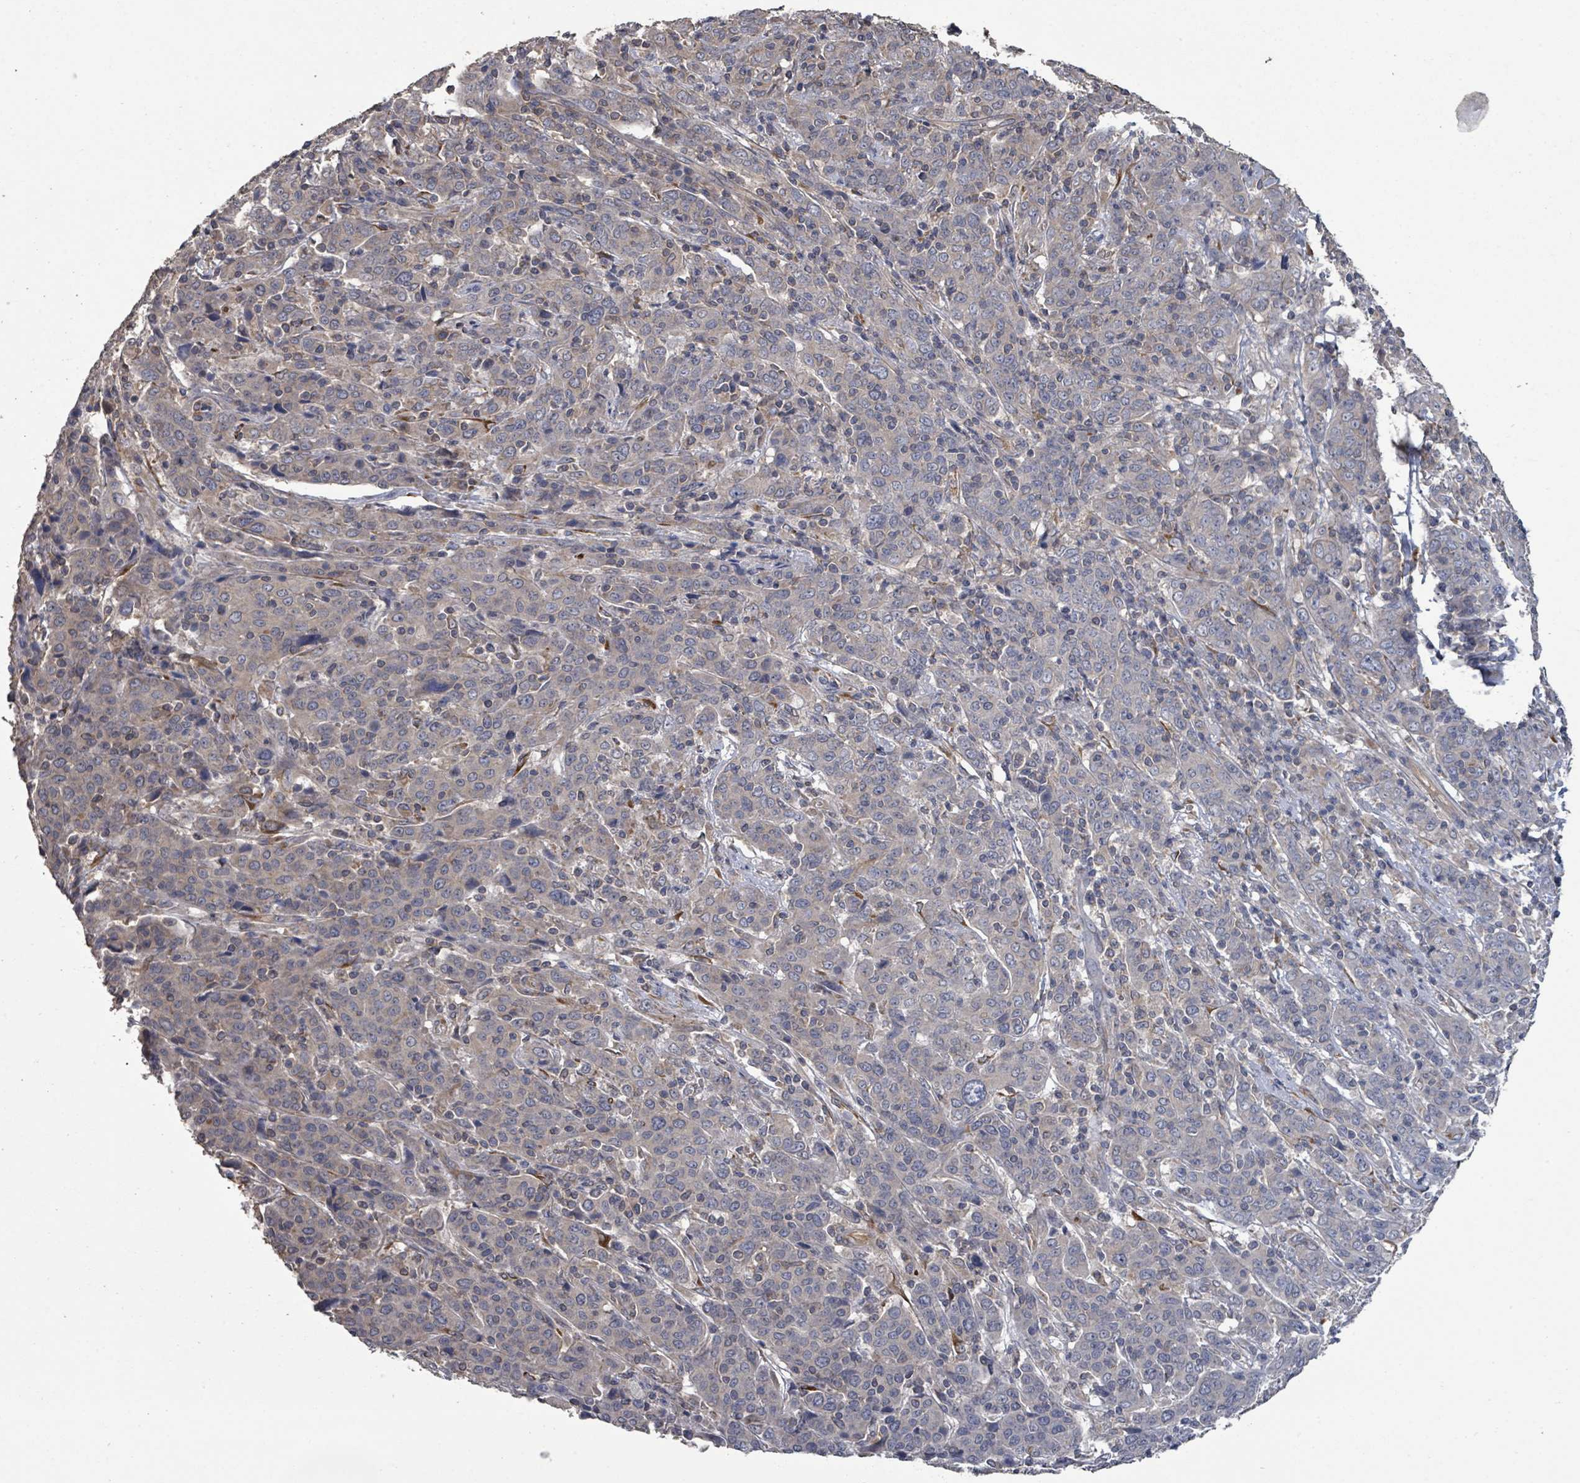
{"staining": {"intensity": "negative", "quantity": "none", "location": "none"}, "tissue": "cervical cancer", "cell_type": "Tumor cells", "image_type": "cancer", "snomed": [{"axis": "morphology", "description": "Squamous cell carcinoma, NOS"}, {"axis": "topography", "description": "Cervix"}], "caption": "This micrograph is of cervical cancer stained with immunohistochemistry to label a protein in brown with the nuclei are counter-stained blue. There is no positivity in tumor cells.", "gene": "SLC9A7", "patient": {"sex": "female", "age": 67}}